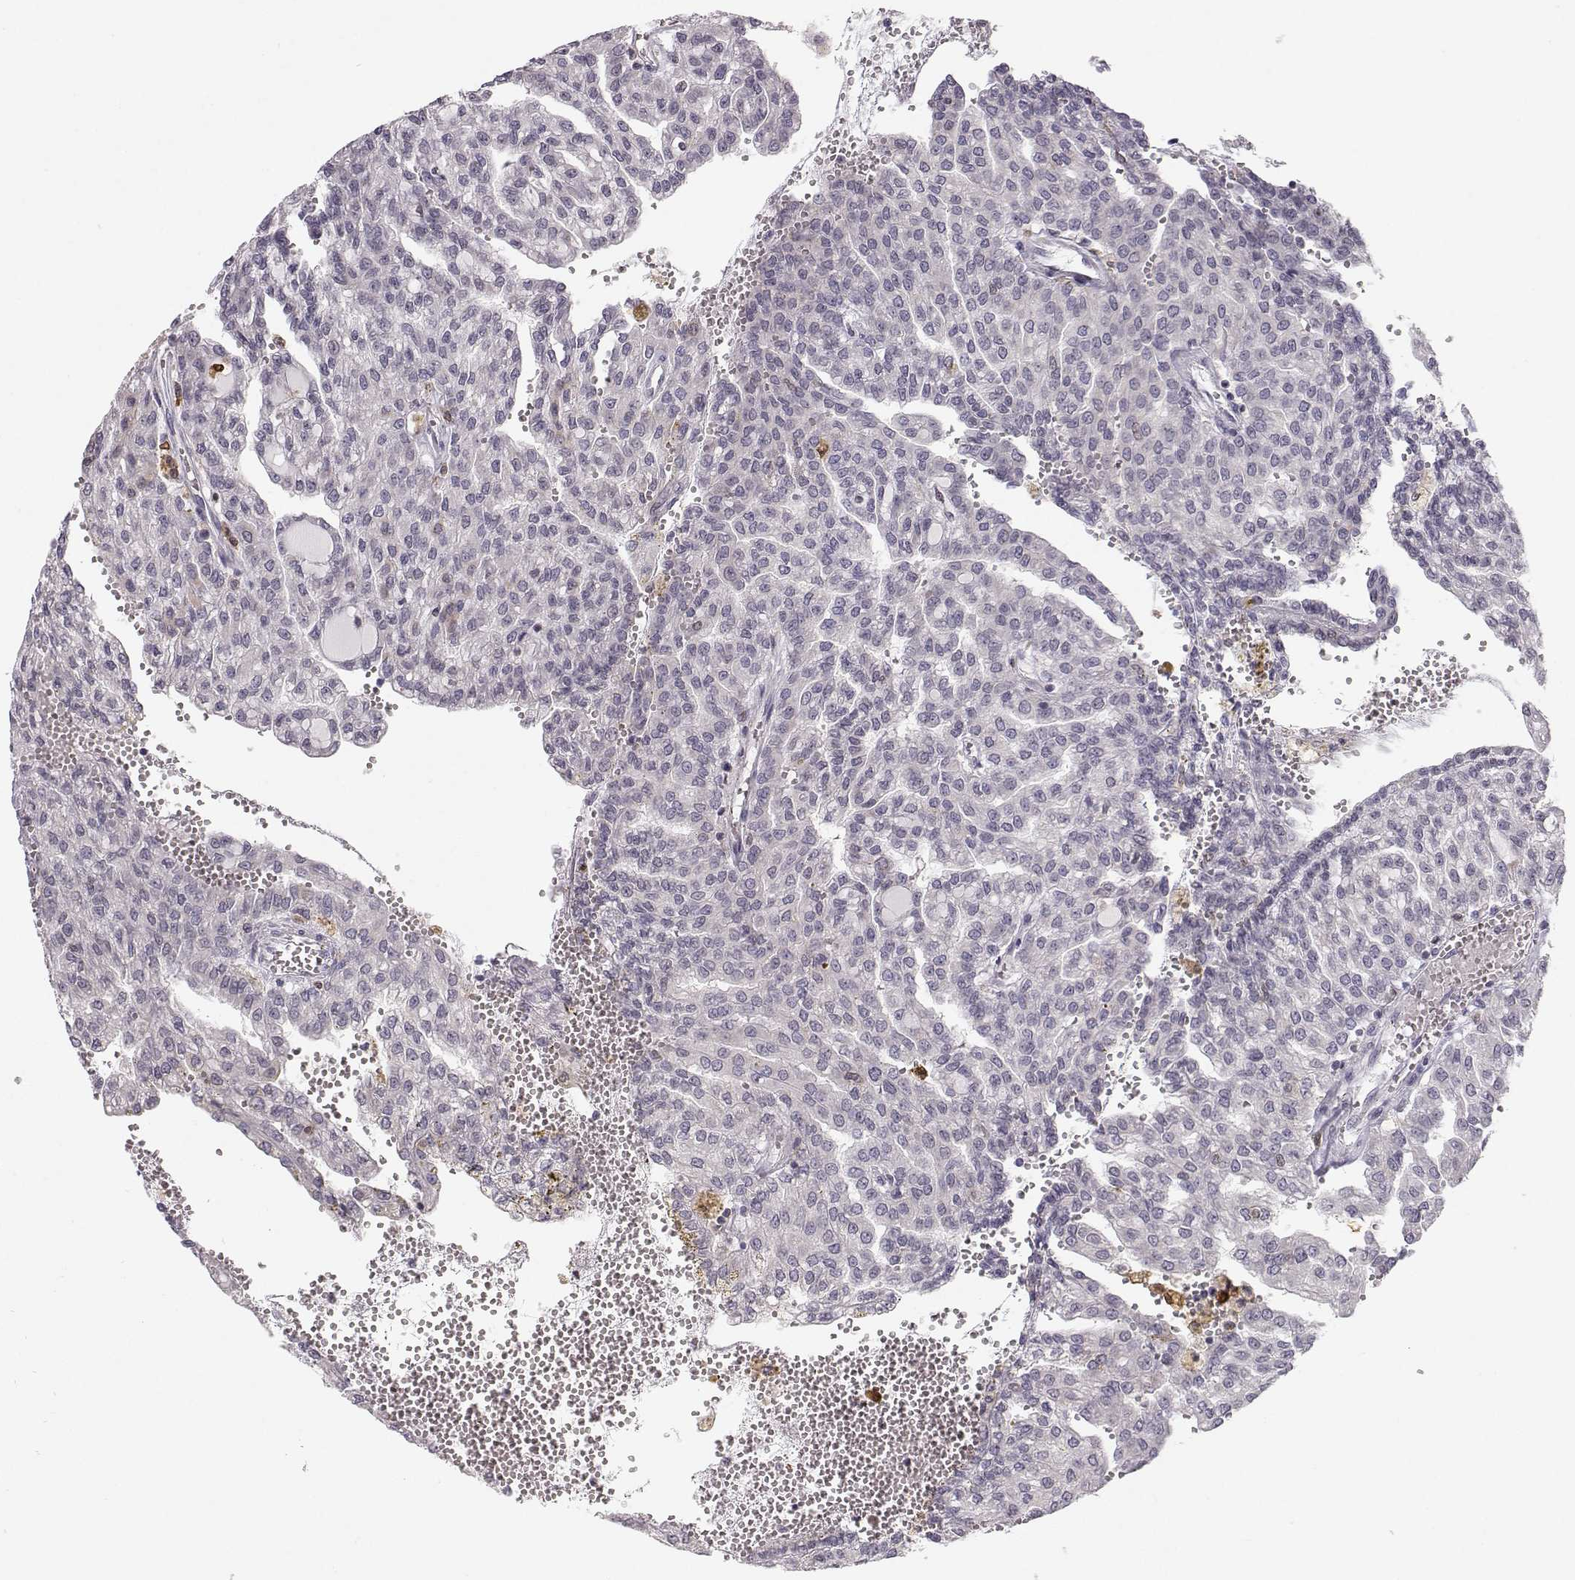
{"staining": {"intensity": "negative", "quantity": "none", "location": "none"}, "tissue": "renal cancer", "cell_type": "Tumor cells", "image_type": "cancer", "snomed": [{"axis": "morphology", "description": "Adenocarcinoma, NOS"}, {"axis": "topography", "description": "Kidney"}], "caption": "The photomicrograph exhibits no significant expression in tumor cells of adenocarcinoma (renal). (IHC, brightfield microscopy, high magnification).", "gene": "HTR7", "patient": {"sex": "male", "age": 63}}